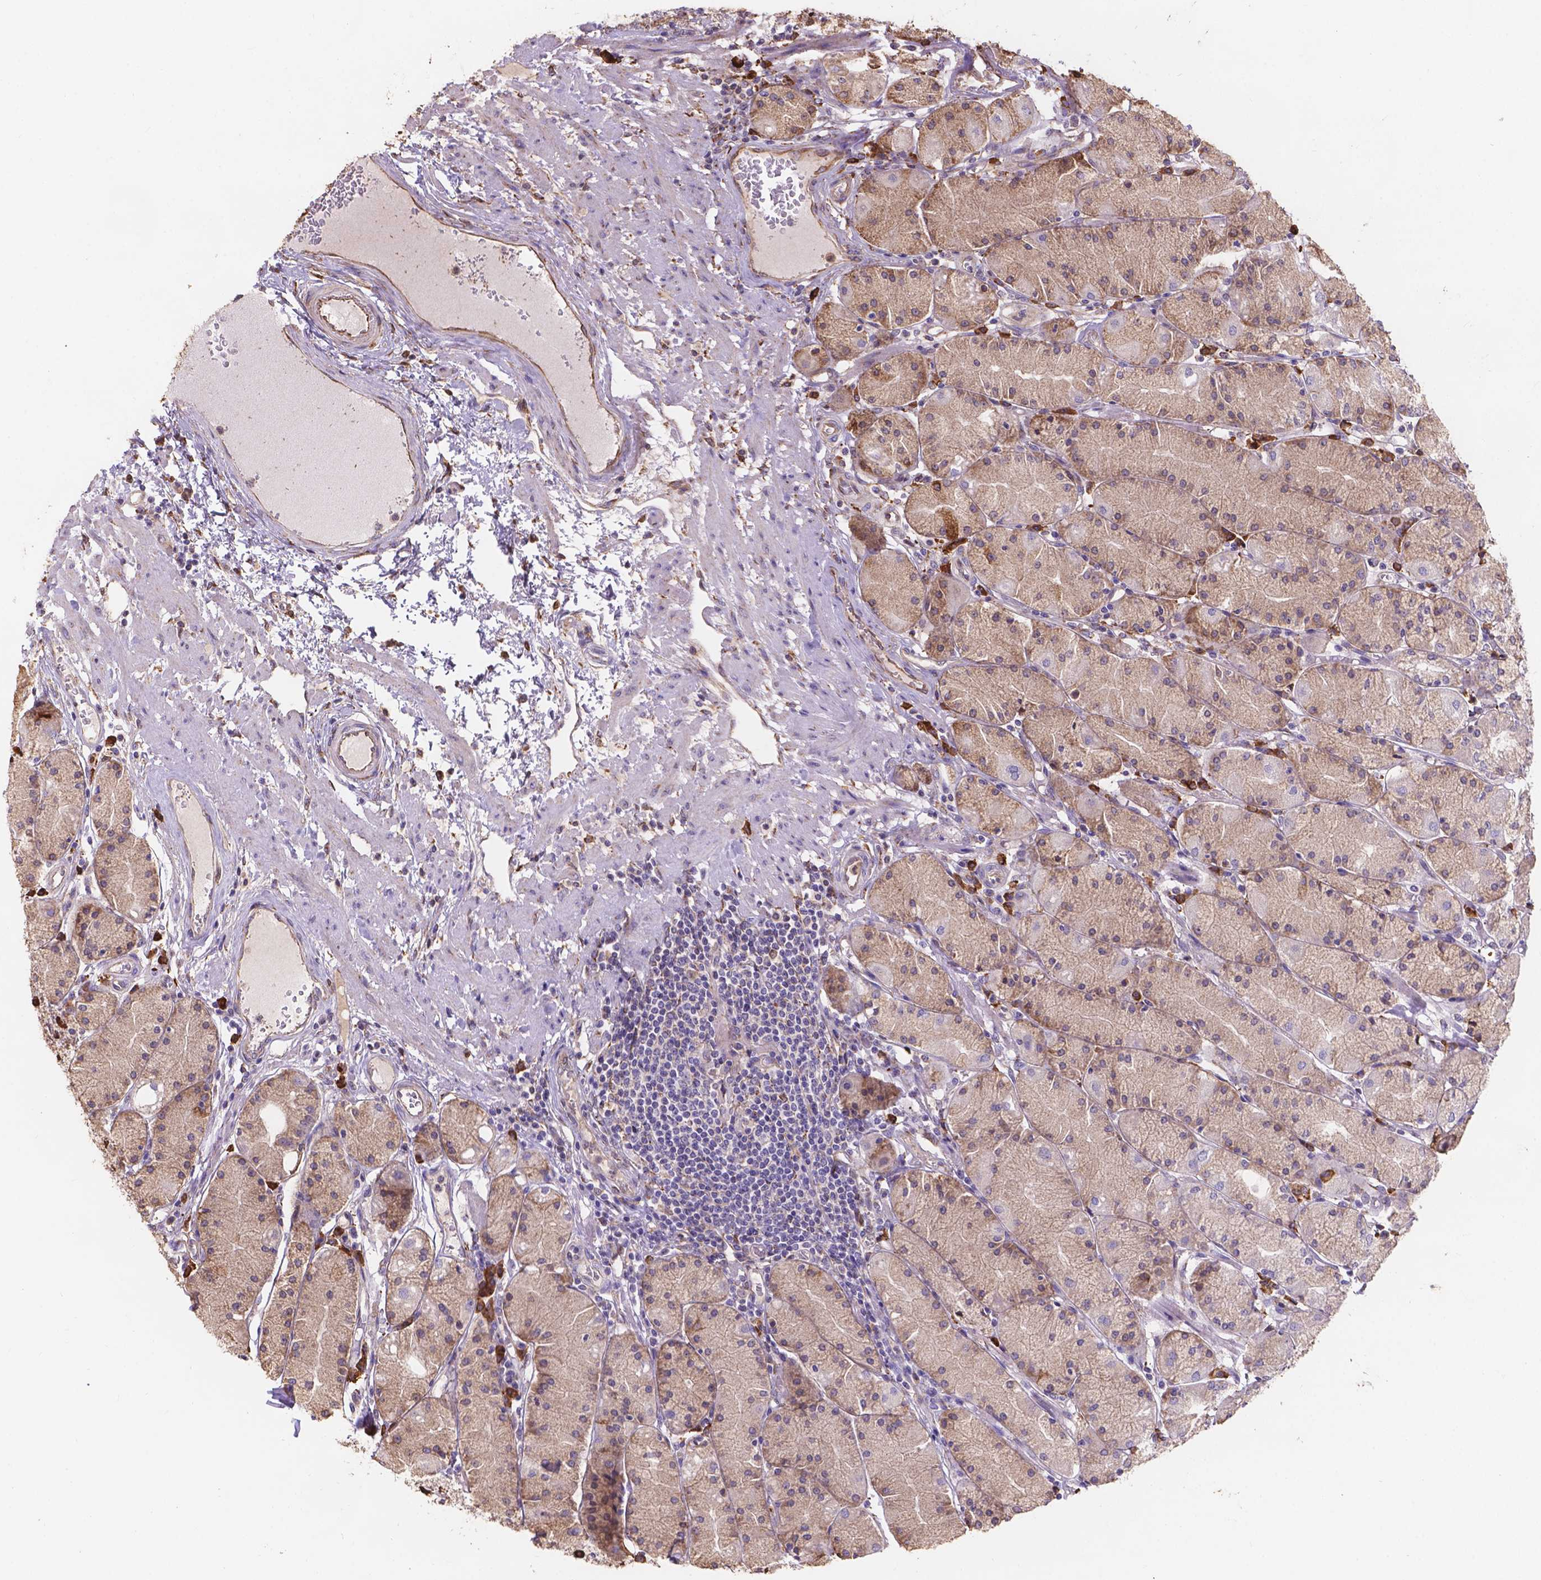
{"staining": {"intensity": "weak", "quantity": "25%-75%", "location": "cytoplasmic/membranous"}, "tissue": "stomach", "cell_type": "Glandular cells", "image_type": "normal", "snomed": [{"axis": "morphology", "description": "Normal tissue, NOS"}, {"axis": "topography", "description": "Stomach, upper"}], "caption": "Immunohistochemical staining of unremarkable human stomach exhibits weak cytoplasmic/membranous protein staining in about 25%-75% of glandular cells. Ihc stains the protein in brown and the nuclei are stained blue.", "gene": "IPO11", "patient": {"sex": "male", "age": 69}}